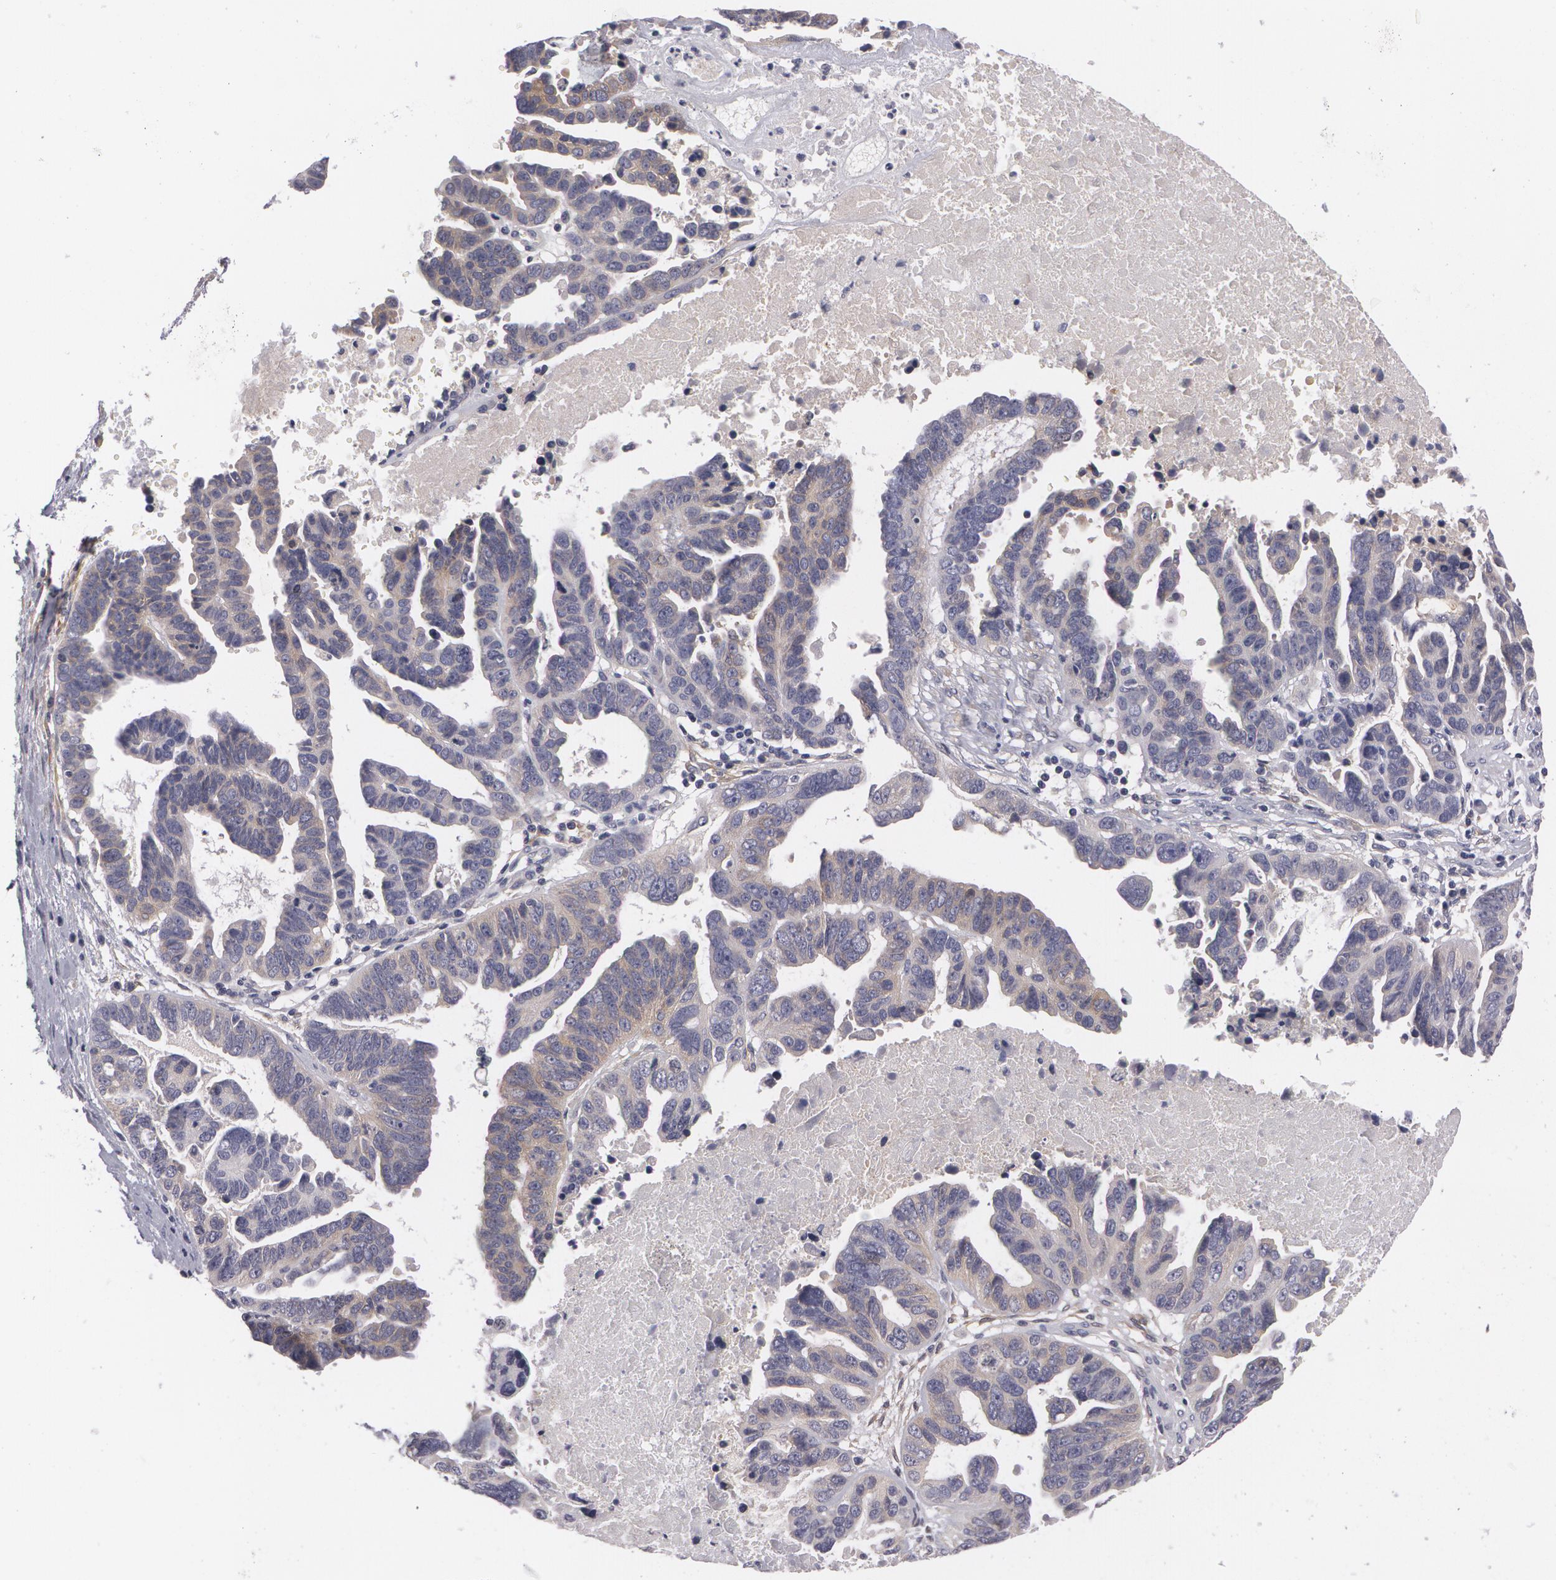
{"staining": {"intensity": "weak", "quantity": "25%-75%", "location": "cytoplasmic/membranous"}, "tissue": "ovarian cancer", "cell_type": "Tumor cells", "image_type": "cancer", "snomed": [{"axis": "morphology", "description": "Carcinoma, endometroid"}, {"axis": "morphology", "description": "Cystadenocarcinoma, serous, NOS"}, {"axis": "topography", "description": "Ovary"}], "caption": "About 25%-75% of tumor cells in human ovarian cancer (endometroid carcinoma) show weak cytoplasmic/membranous protein staining as visualized by brown immunohistochemical staining.", "gene": "CASK", "patient": {"sex": "female", "age": 45}}